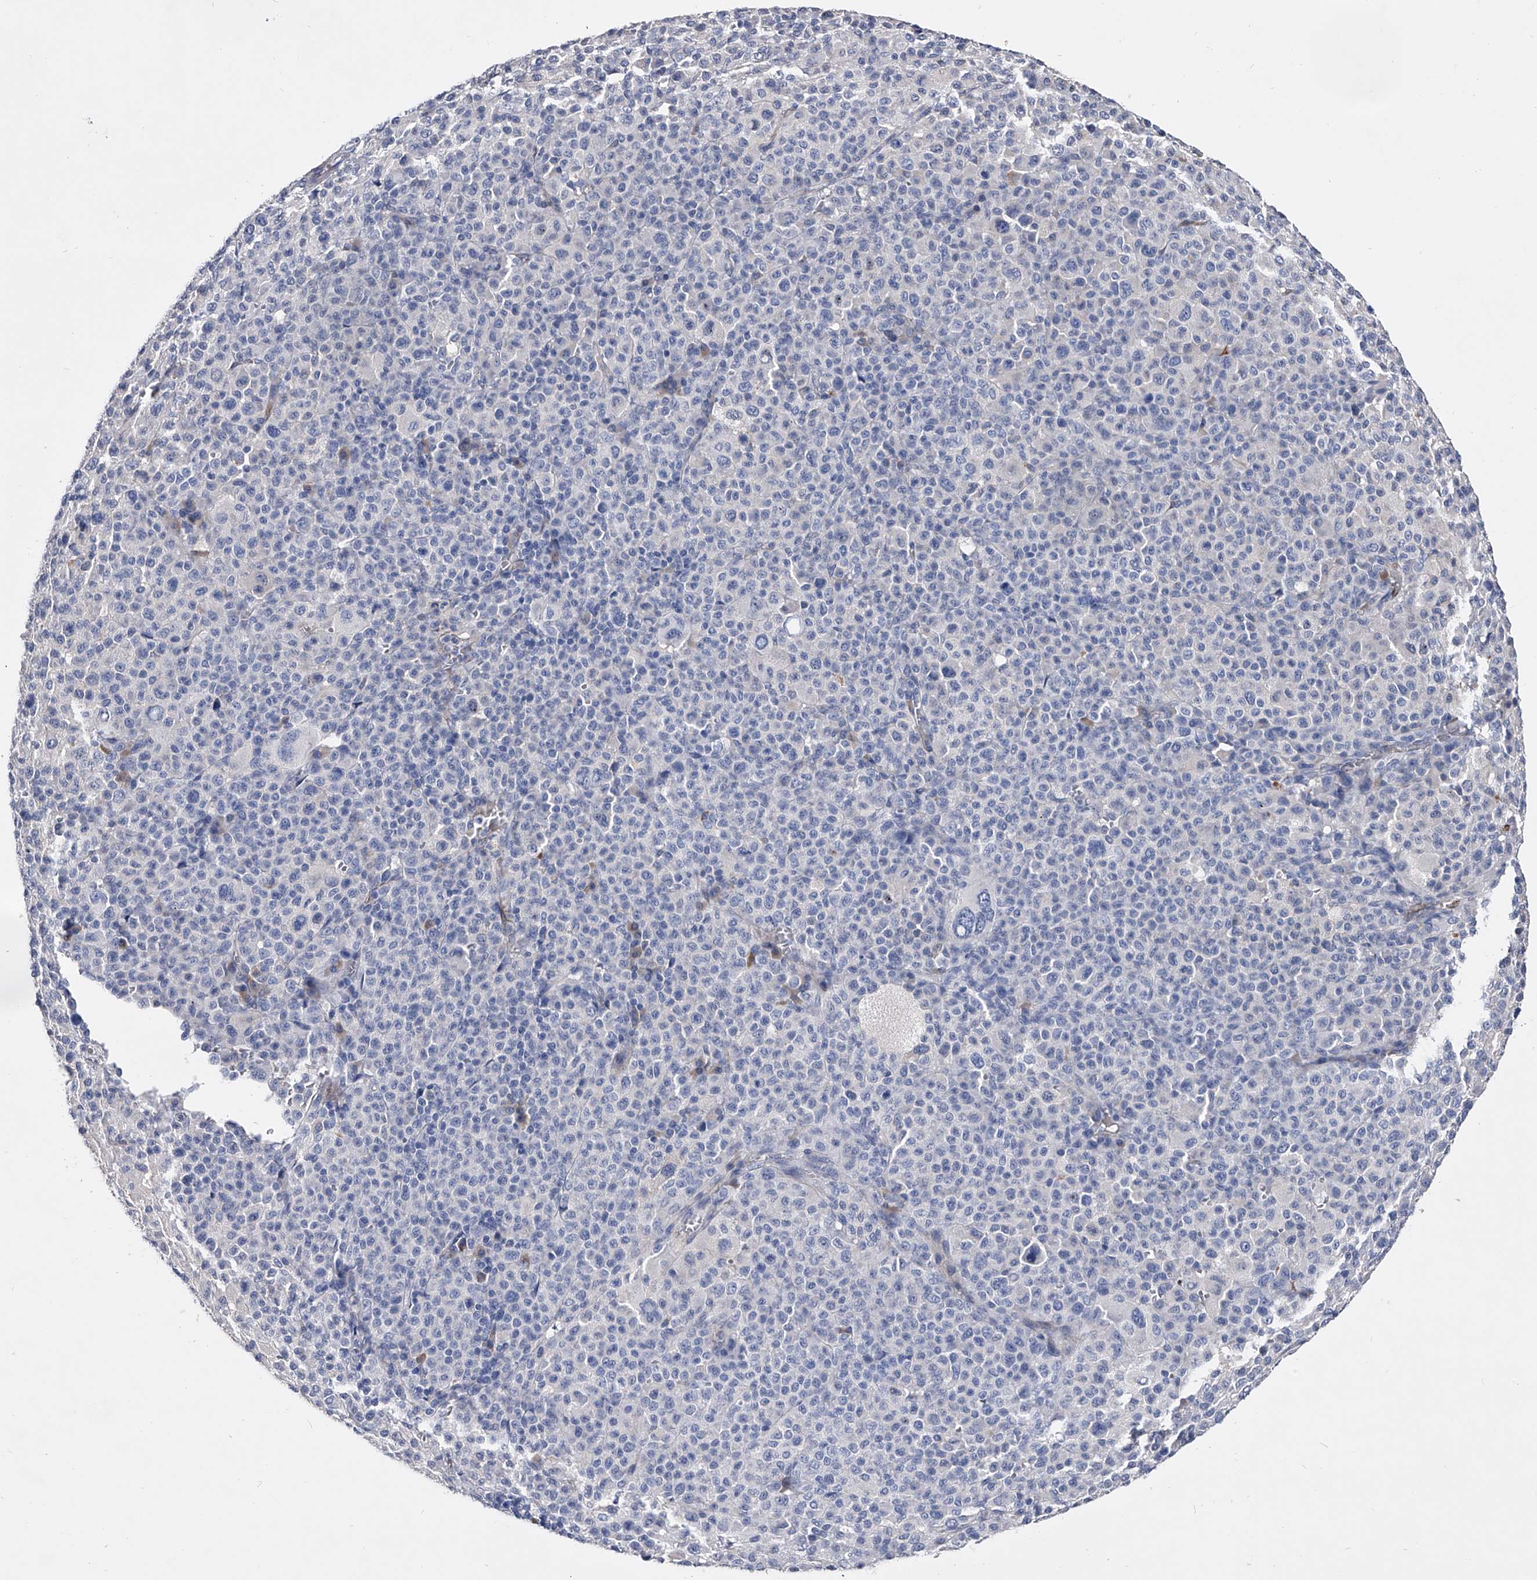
{"staining": {"intensity": "negative", "quantity": "none", "location": "none"}, "tissue": "melanoma", "cell_type": "Tumor cells", "image_type": "cancer", "snomed": [{"axis": "morphology", "description": "Malignant melanoma, Metastatic site"}, {"axis": "topography", "description": "Skin"}], "caption": "Melanoma was stained to show a protein in brown. There is no significant positivity in tumor cells.", "gene": "EFCAB7", "patient": {"sex": "female", "age": 74}}